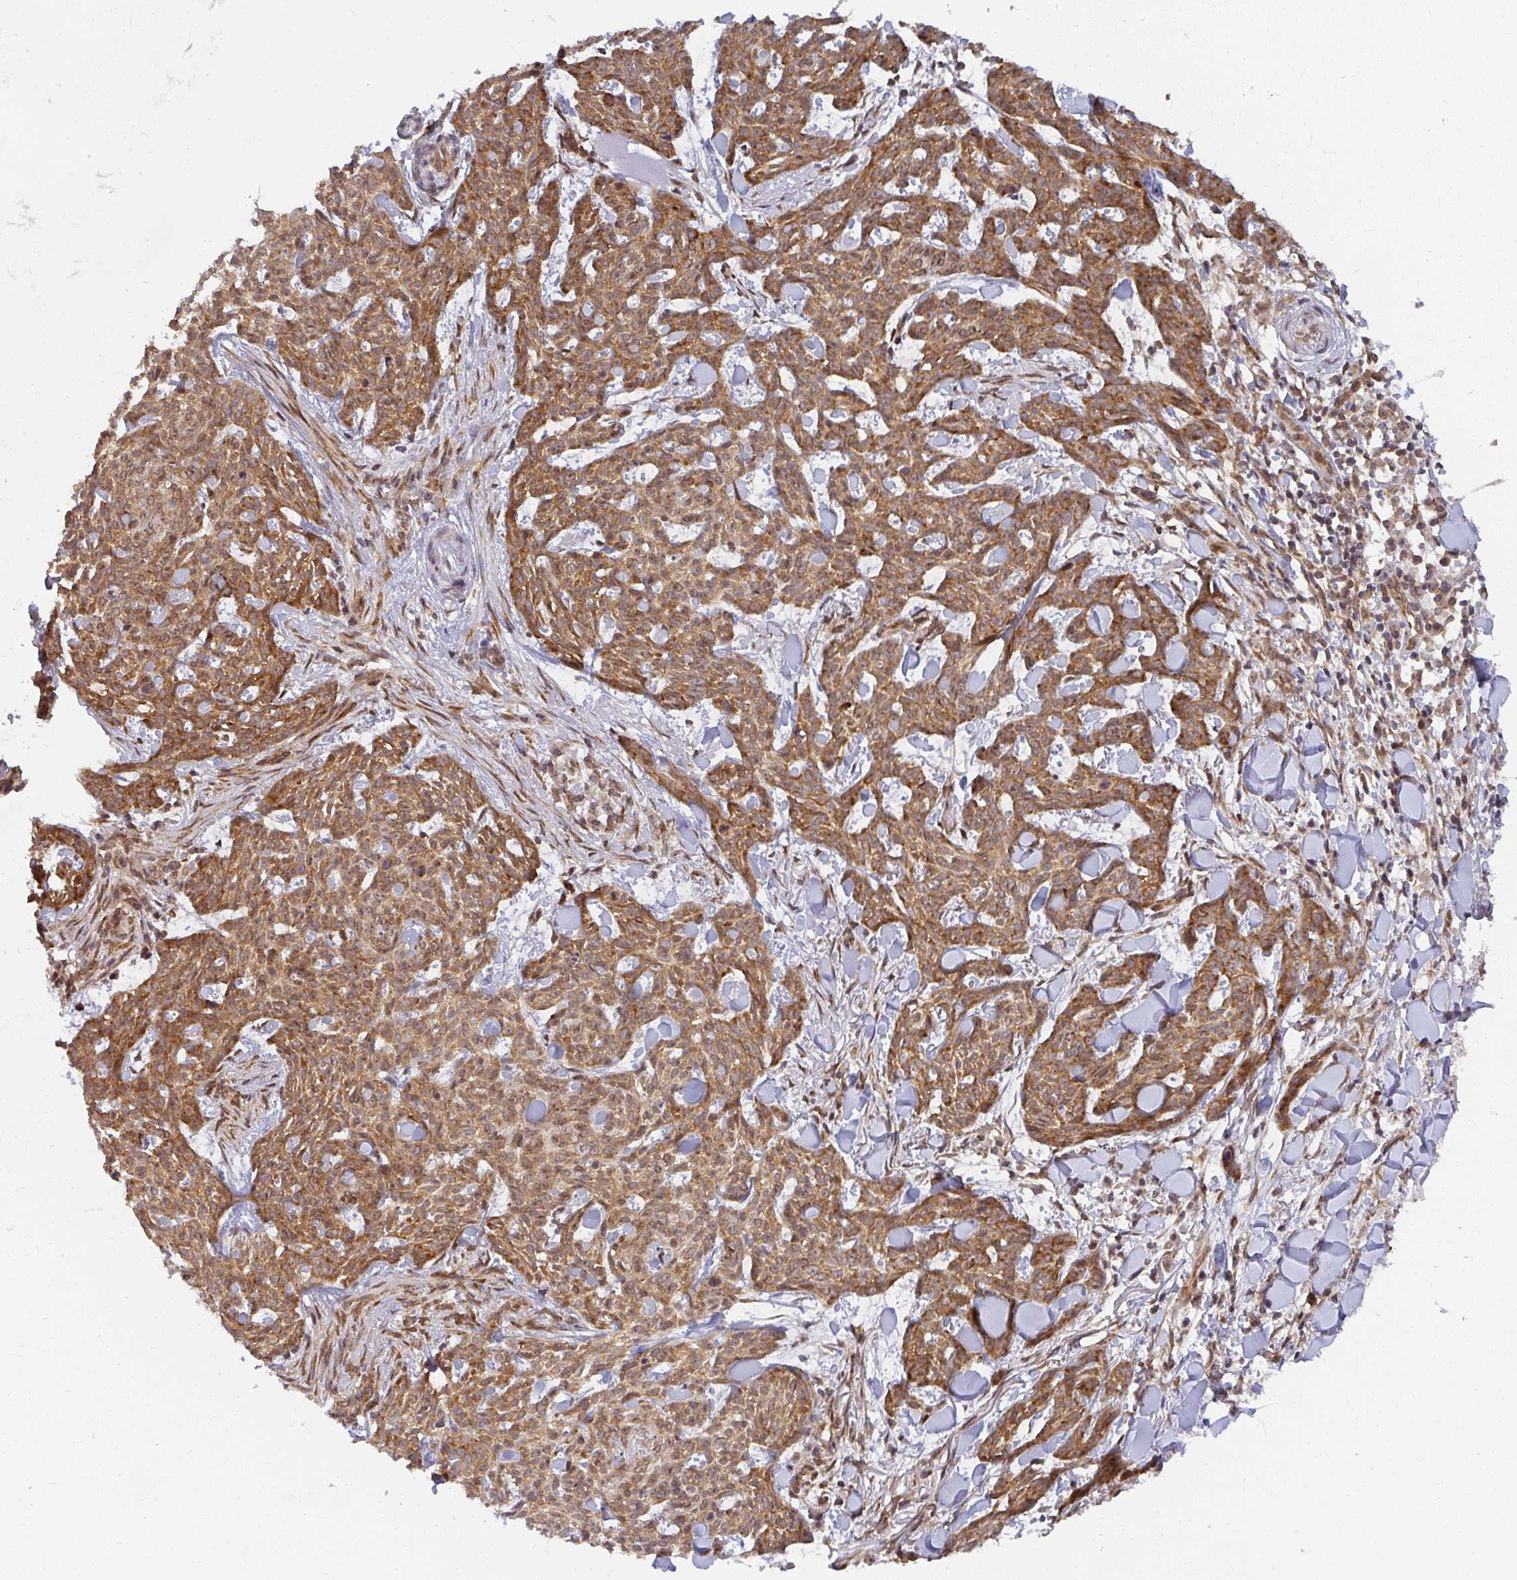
{"staining": {"intensity": "moderate", "quantity": ">75%", "location": "cytoplasmic/membranous,nuclear"}, "tissue": "skin cancer", "cell_type": "Tumor cells", "image_type": "cancer", "snomed": [{"axis": "morphology", "description": "Basal cell carcinoma"}, {"axis": "topography", "description": "Skin"}], "caption": "Immunohistochemical staining of human skin basal cell carcinoma exhibits medium levels of moderate cytoplasmic/membranous and nuclear positivity in about >75% of tumor cells.", "gene": "SYNCRIP", "patient": {"sex": "female", "age": 93}}